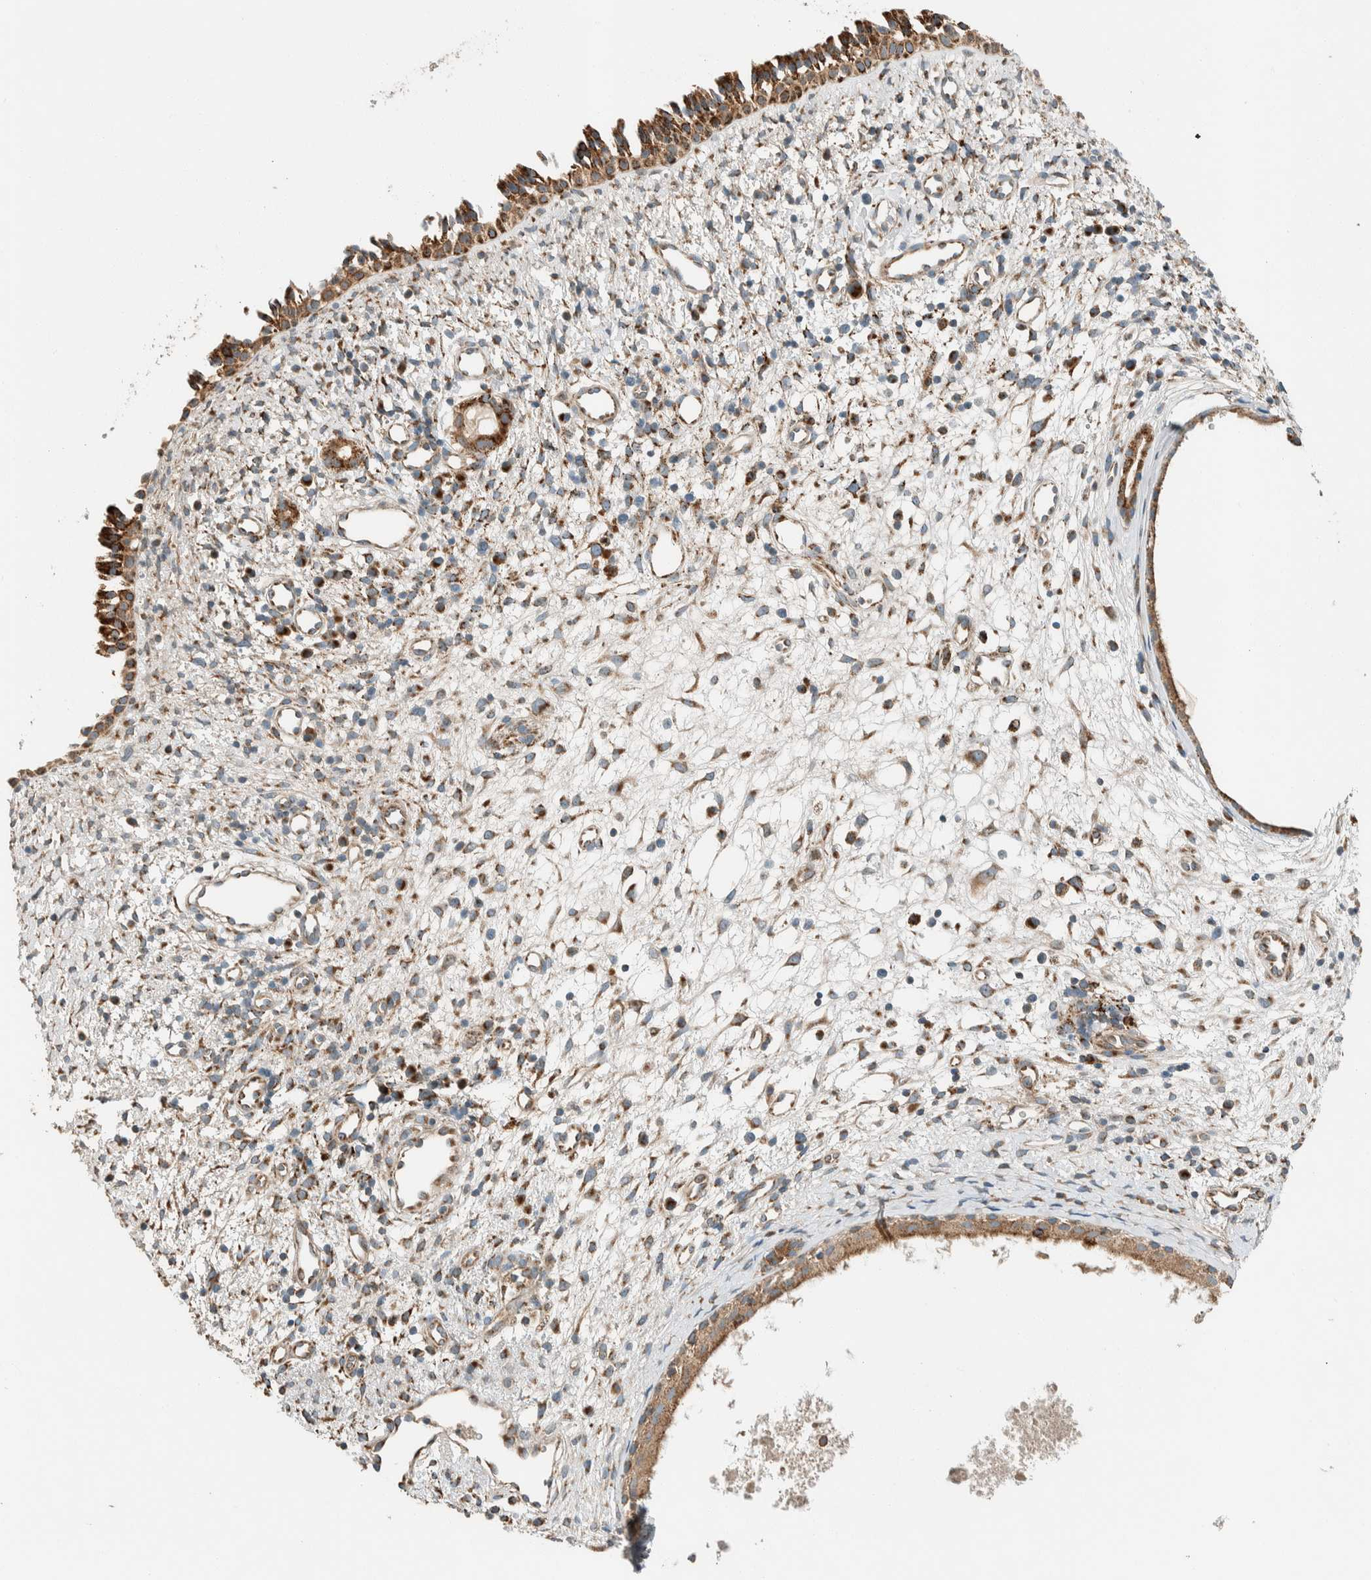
{"staining": {"intensity": "moderate", "quantity": ">75%", "location": "cytoplasmic/membranous"}, "tissue": "nasopharynx", "cell_type": "Respiratory epithelial cells", "image_type": "normal", "snomed": [{"axis": "morphology", "description": "Normal tissue, NOS"}, {"axis": "topography", "description": "Nasopharynx"}], "caption": "Immunohistochemistry (IHC) (DAB) staining of unremarkable human nasopharynx shows moderate cytoplasmic/membranous protein expression in approximately >75% of respiratory epithelial cells.", "gene": "SPAG5", "patient": {"sex": "male", "age": 22}}